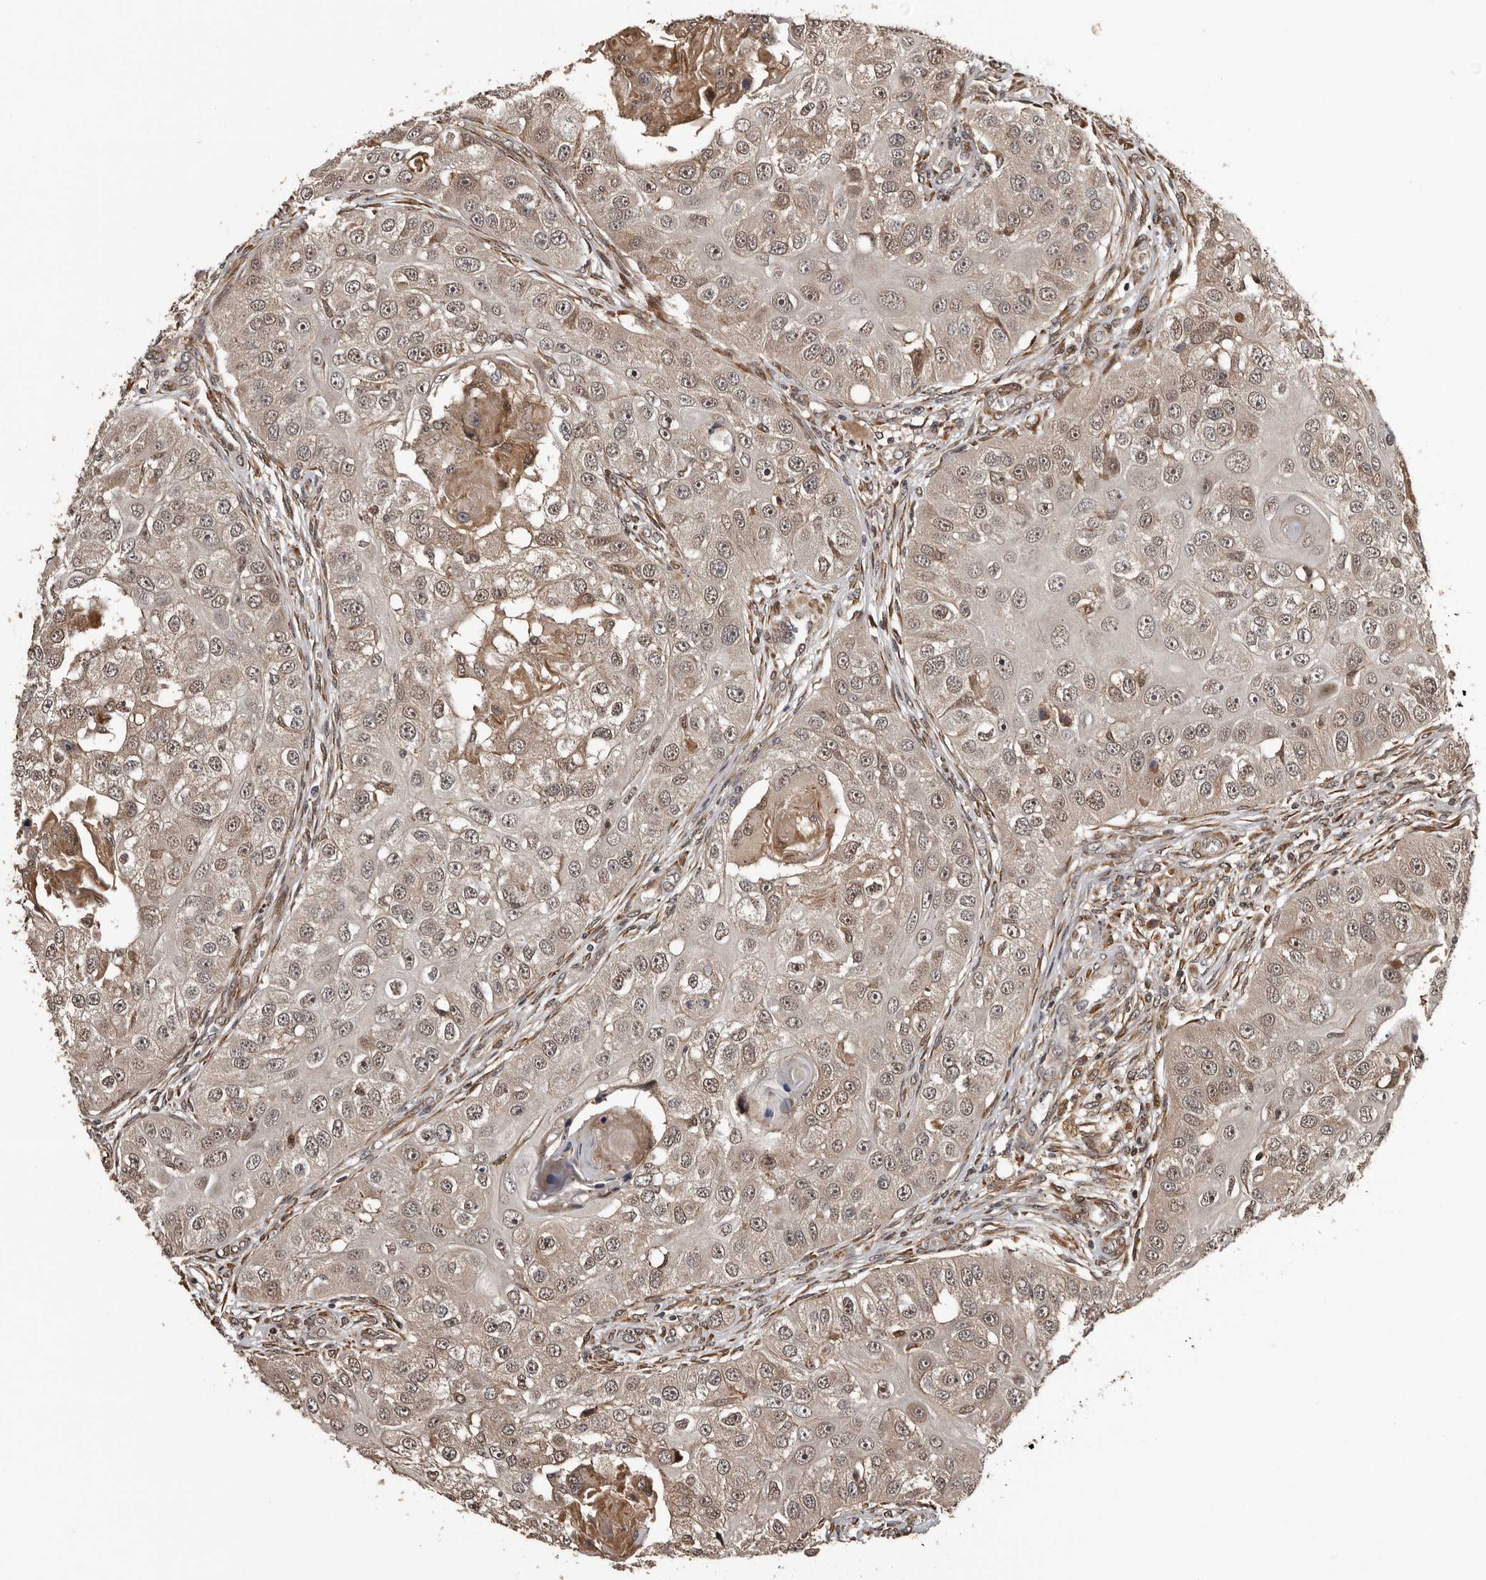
{"staining": {"intensity": "weak", "quantity": ">75%", "location": "cytoplasmic/membranous"}, "tissue": "head and neck cancer", "cell_type": "Tumor cells", "image_type": "cancer", "snomed": [{"axis": "morphology", "description": "Normal tissue, NOS"}, {"axis": "morphology", "description": "Squamous cell carcinoma, NOS"}, {"axis": "topography", "description": "Skeletal muscle"}, {"axis": "topography", "description": "Head-Neck"}], "caption": "Brown immunohistochemical staining in human head and neck squamous cell carcinoma shows weak cytoplasmic/membranous expression in about >75% of tumor cells.", "gene": "SERTAD4", "patient": {"sex": "male", "age": 51}}